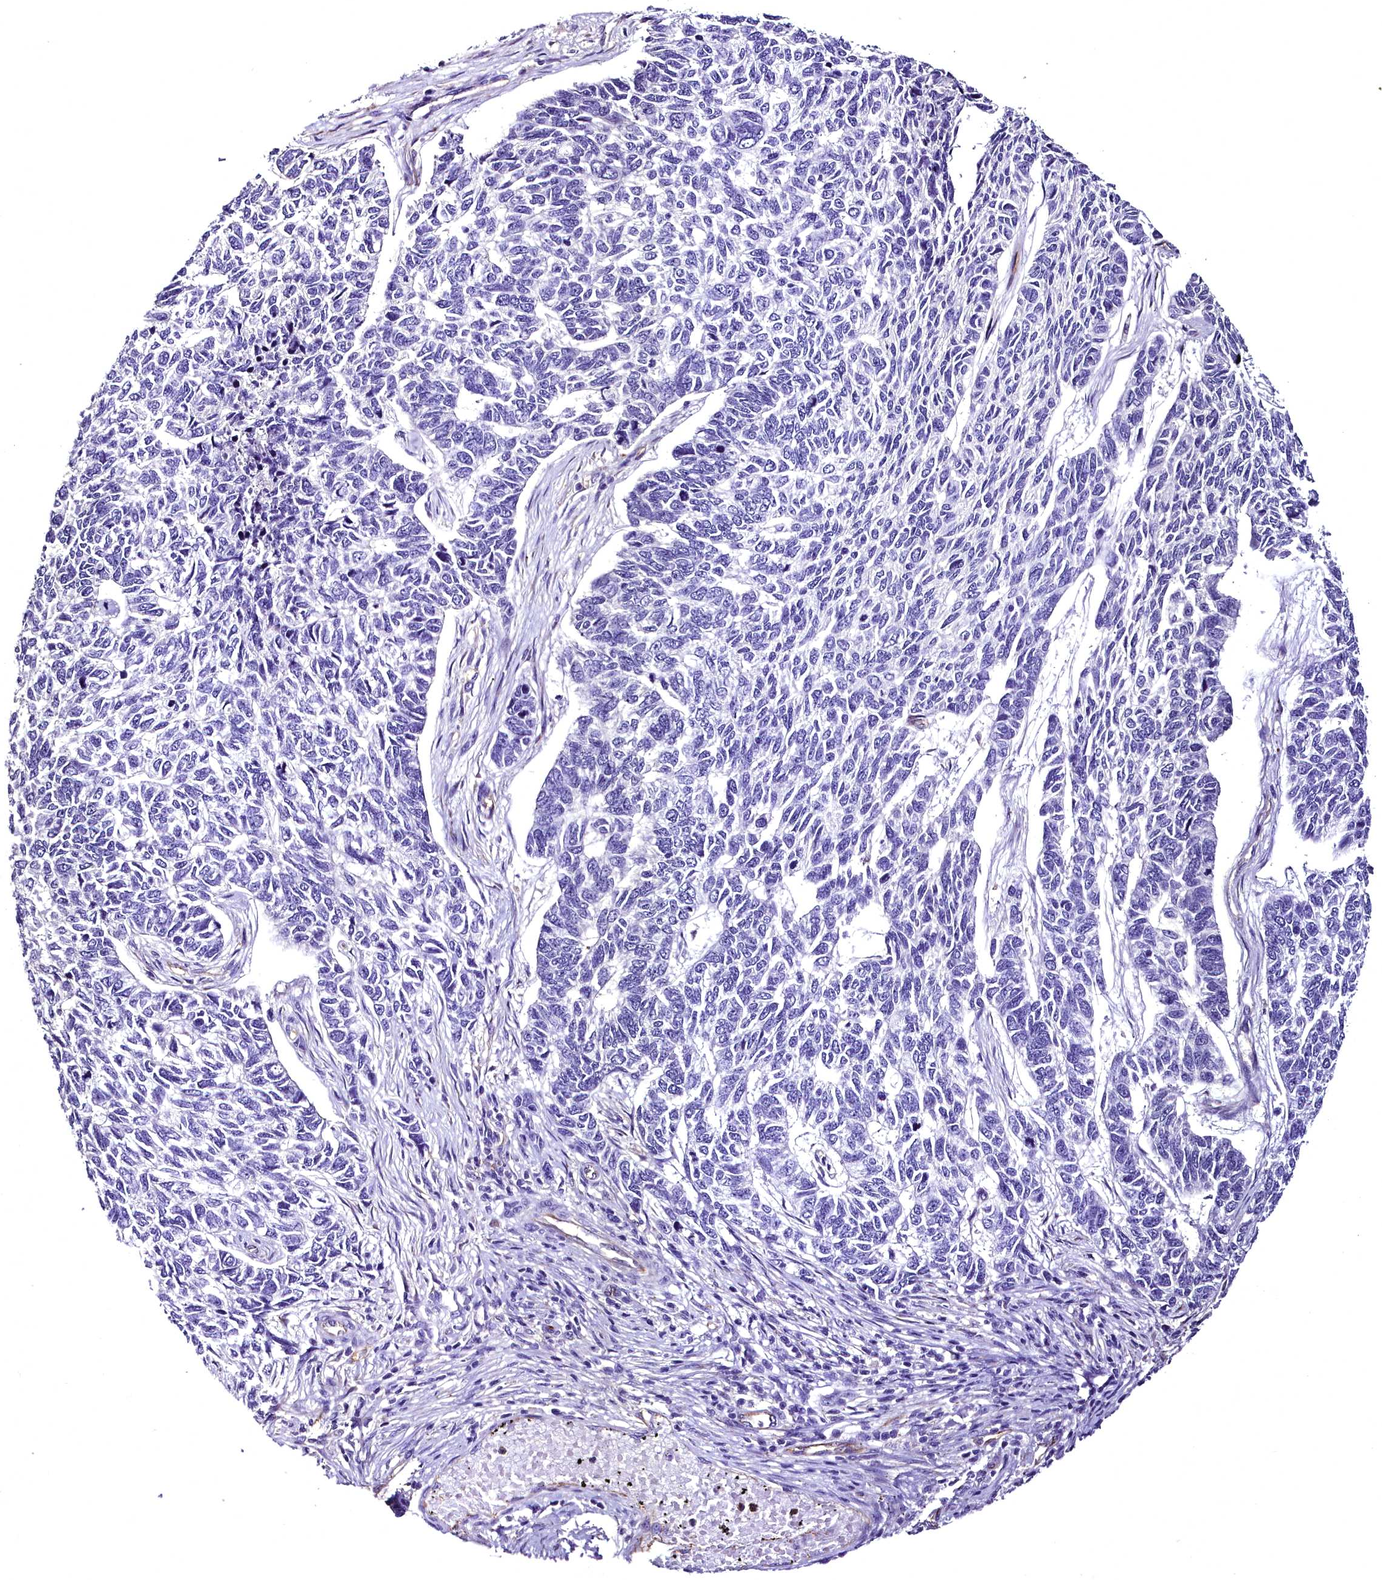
{"staining": {"intensity": "negative", "quantity": "none", "location": "none"}, "tissue": "skin cancer", "cell_type": "Tumor cells", "image_type": "cancer", "snomed": [{"axis": "morphology", "description": "Basal cell carcinoma"}, {"axis": "topography", "description": "Skin"}], "caption": "Immunohistochemistry image of human basal cell carcinoma (skin) stained for a protein (brown), which displays no expression in tumor cells.", "gene": "MS4A18", "patient": {"sex": "female", "age": 65}}